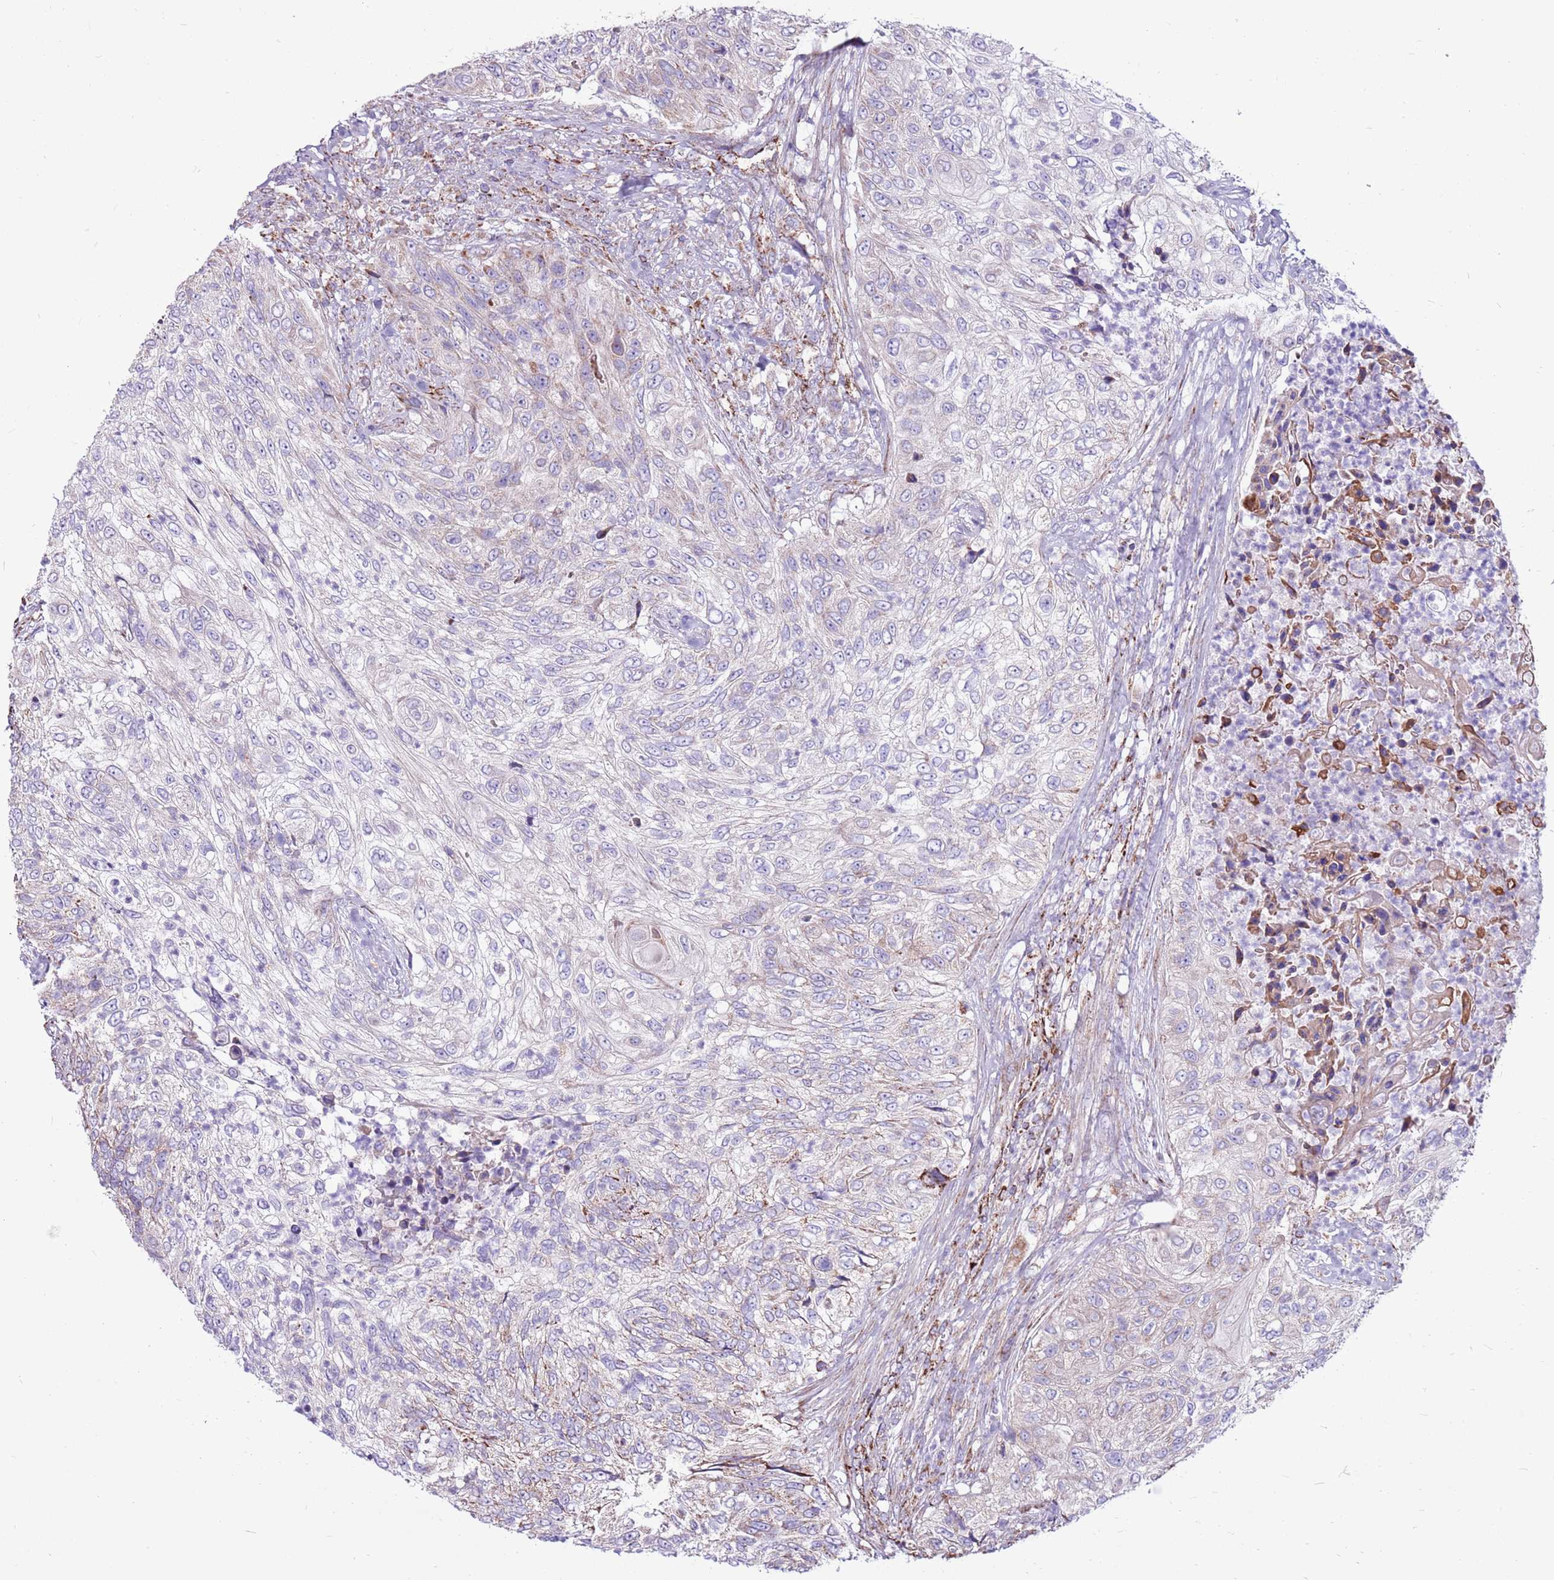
{"staining": {"intensity": "negative", "quantity": "none", "location": "none"}, "tissue": "urothelial cancer", "cell_type": "Tumor cells", "image_type": "cancer", "snomed": [{"axis": "morphology", "description": "Urothelial carcinoma, High grade"}, {"axis": "topography", "description": "Urinary bladder"}], "caption": "DAB immunohistochemical staining of urothelial cancer shows no significant positivity in tumor cells.", "gene": "HECTD4", "patient": {"sex": "female", "age": 60}}